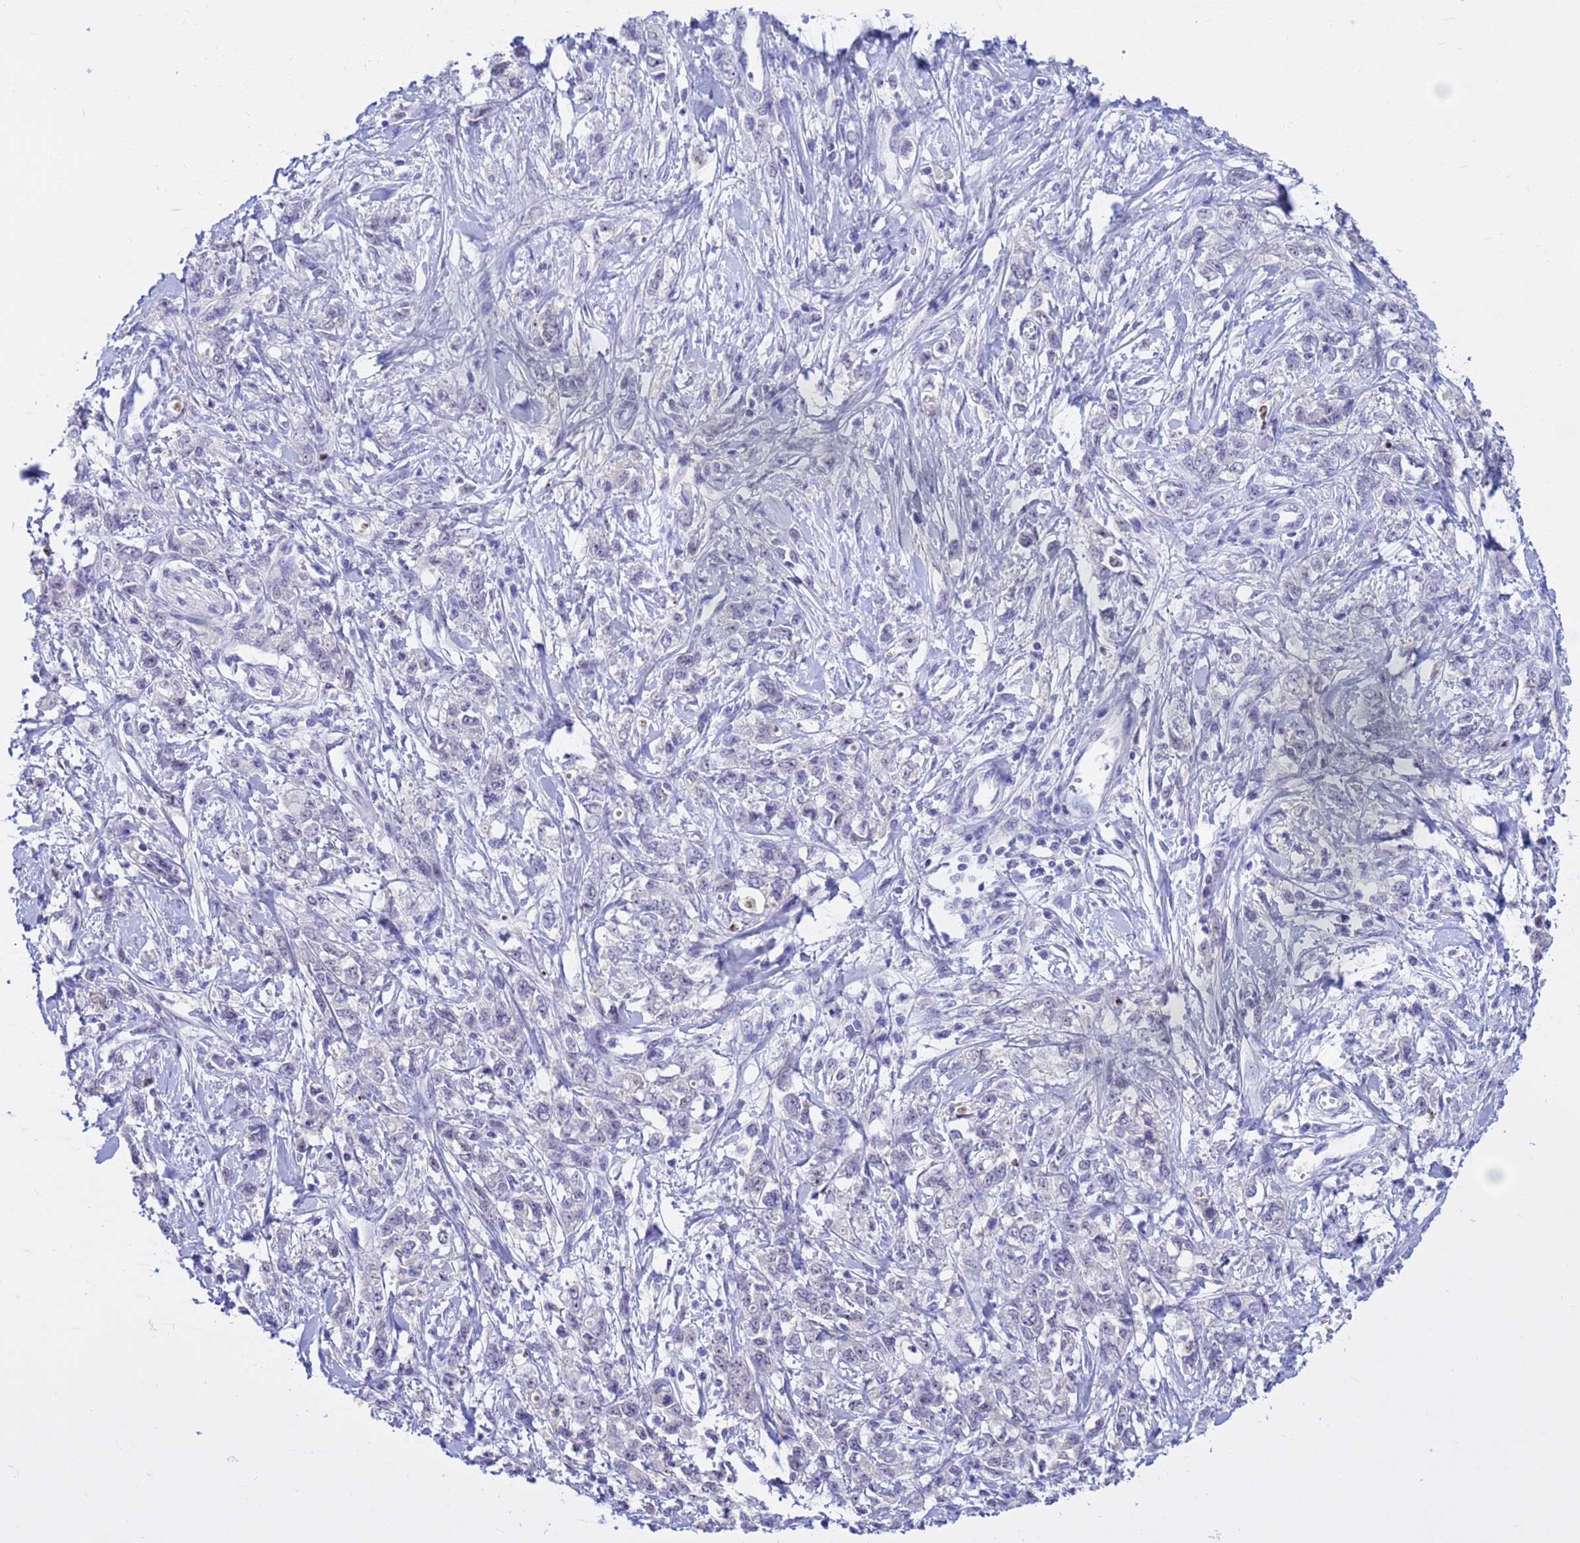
{"staining": {"intensity": "negative", "quantity": "none", "location": "none"}, "tissue": "stomach cancer", "cell_type": "Tumor cells", "image_type": "cancer", "snomed": [{"axis": "morphology", "description": "Adenocarcinoma, NOS"}, {"axis": "topography", "description": "Stomach"}], "caption": "Immunohistochemistry (IHC) micrograph of human stomach adenocarcinoma stained for a protein (brown), which demonstrates no staining in tumor cells.", "gene": "DMRTC2", "patient": {"sex": "female", "age": 76}}